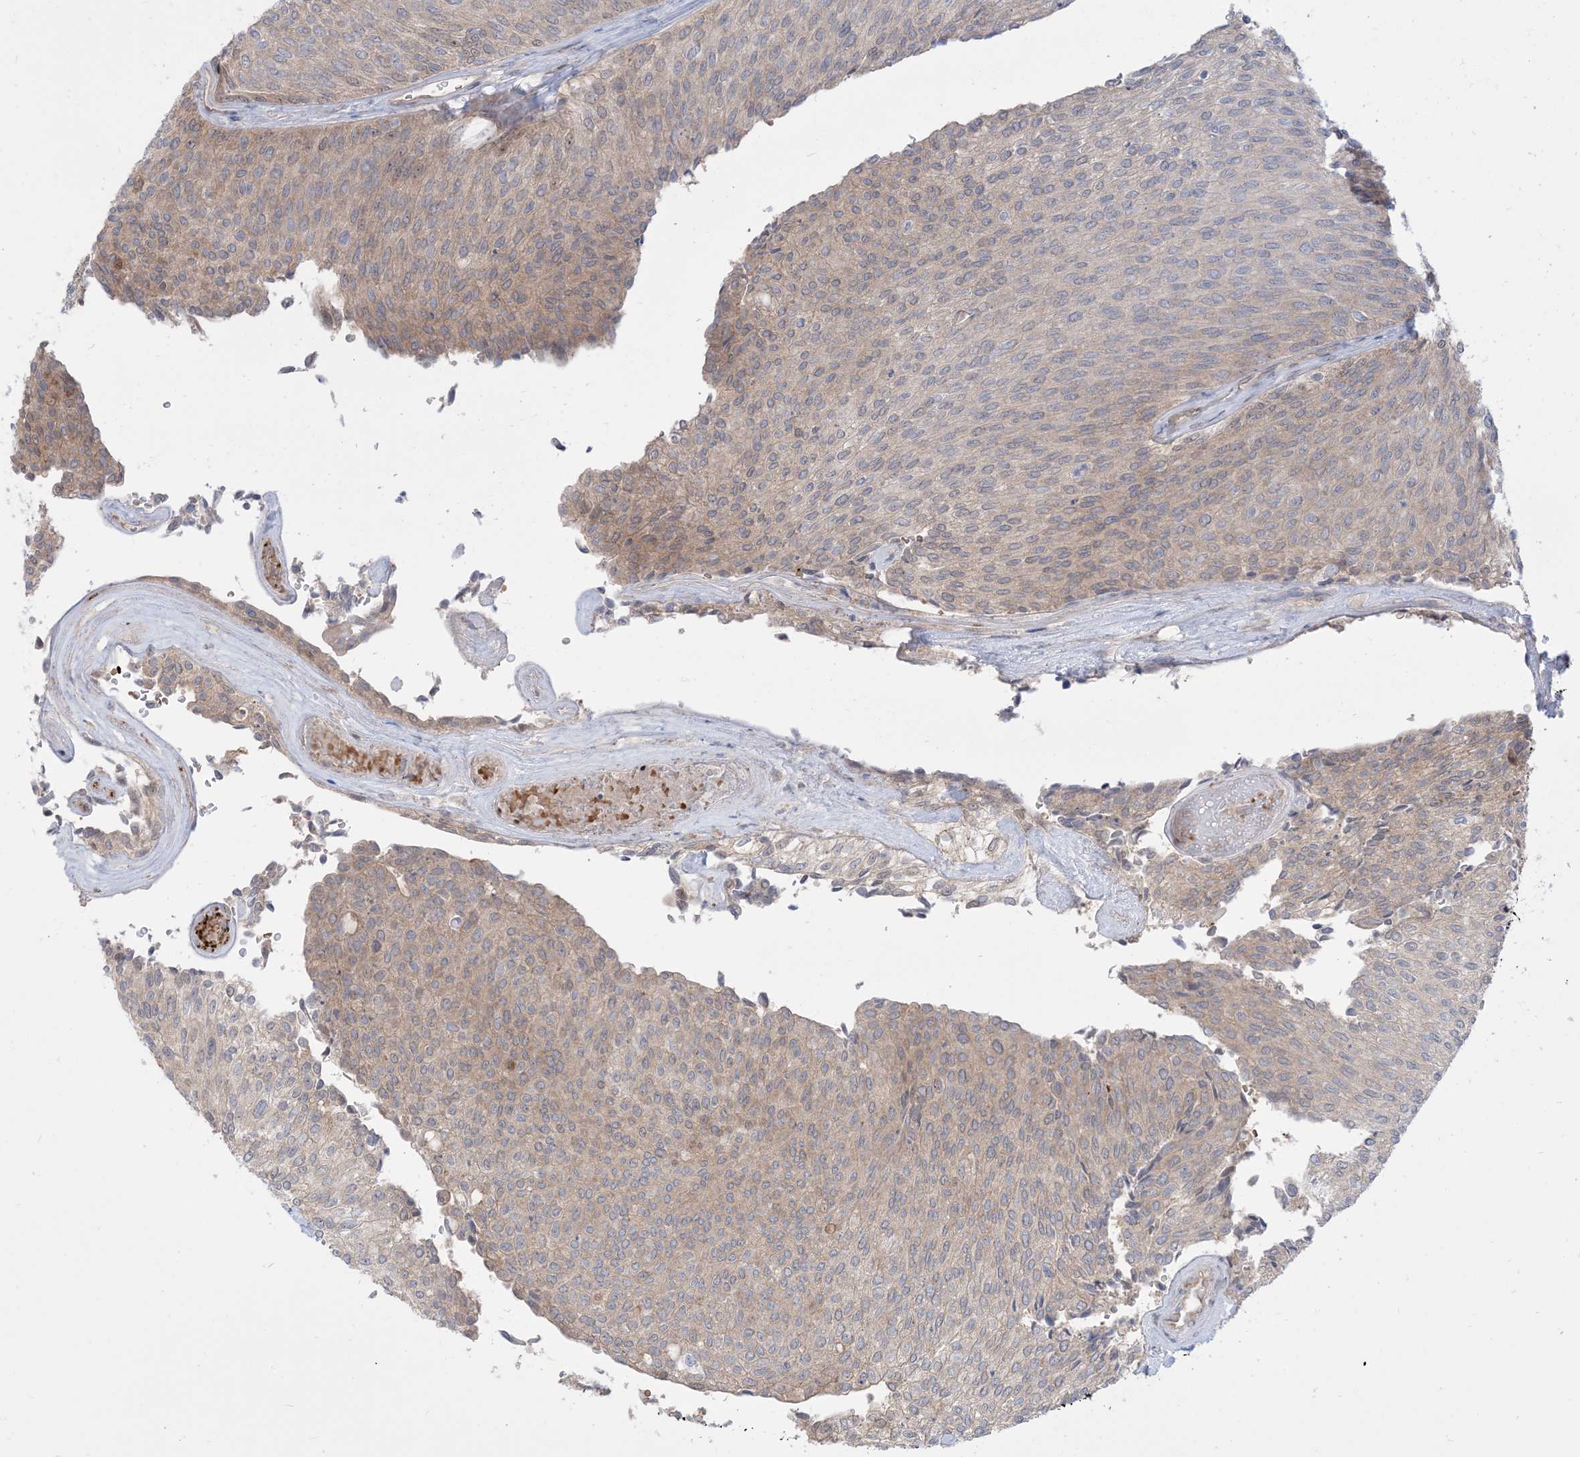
{"staining": {"intensity": "weak", "quantity": "<25%", "location": "cytoplasmic/membranous"}, "tissue": "urothelial cancer", "cell_type": "Tumor cells", "image_type": "cancer", "snomed": [{"axis": "morphology", "description": "Urothelial carcinoma, Low grade"}, {"axis": "topography", "description": "Urinary bladder"}], "caption": "IHC of urothelial carcinoma (low-grade) exhibits no staining in tumor cells.", "gene": "RIN1", "patient": {"sex": "female", "age": 79}}